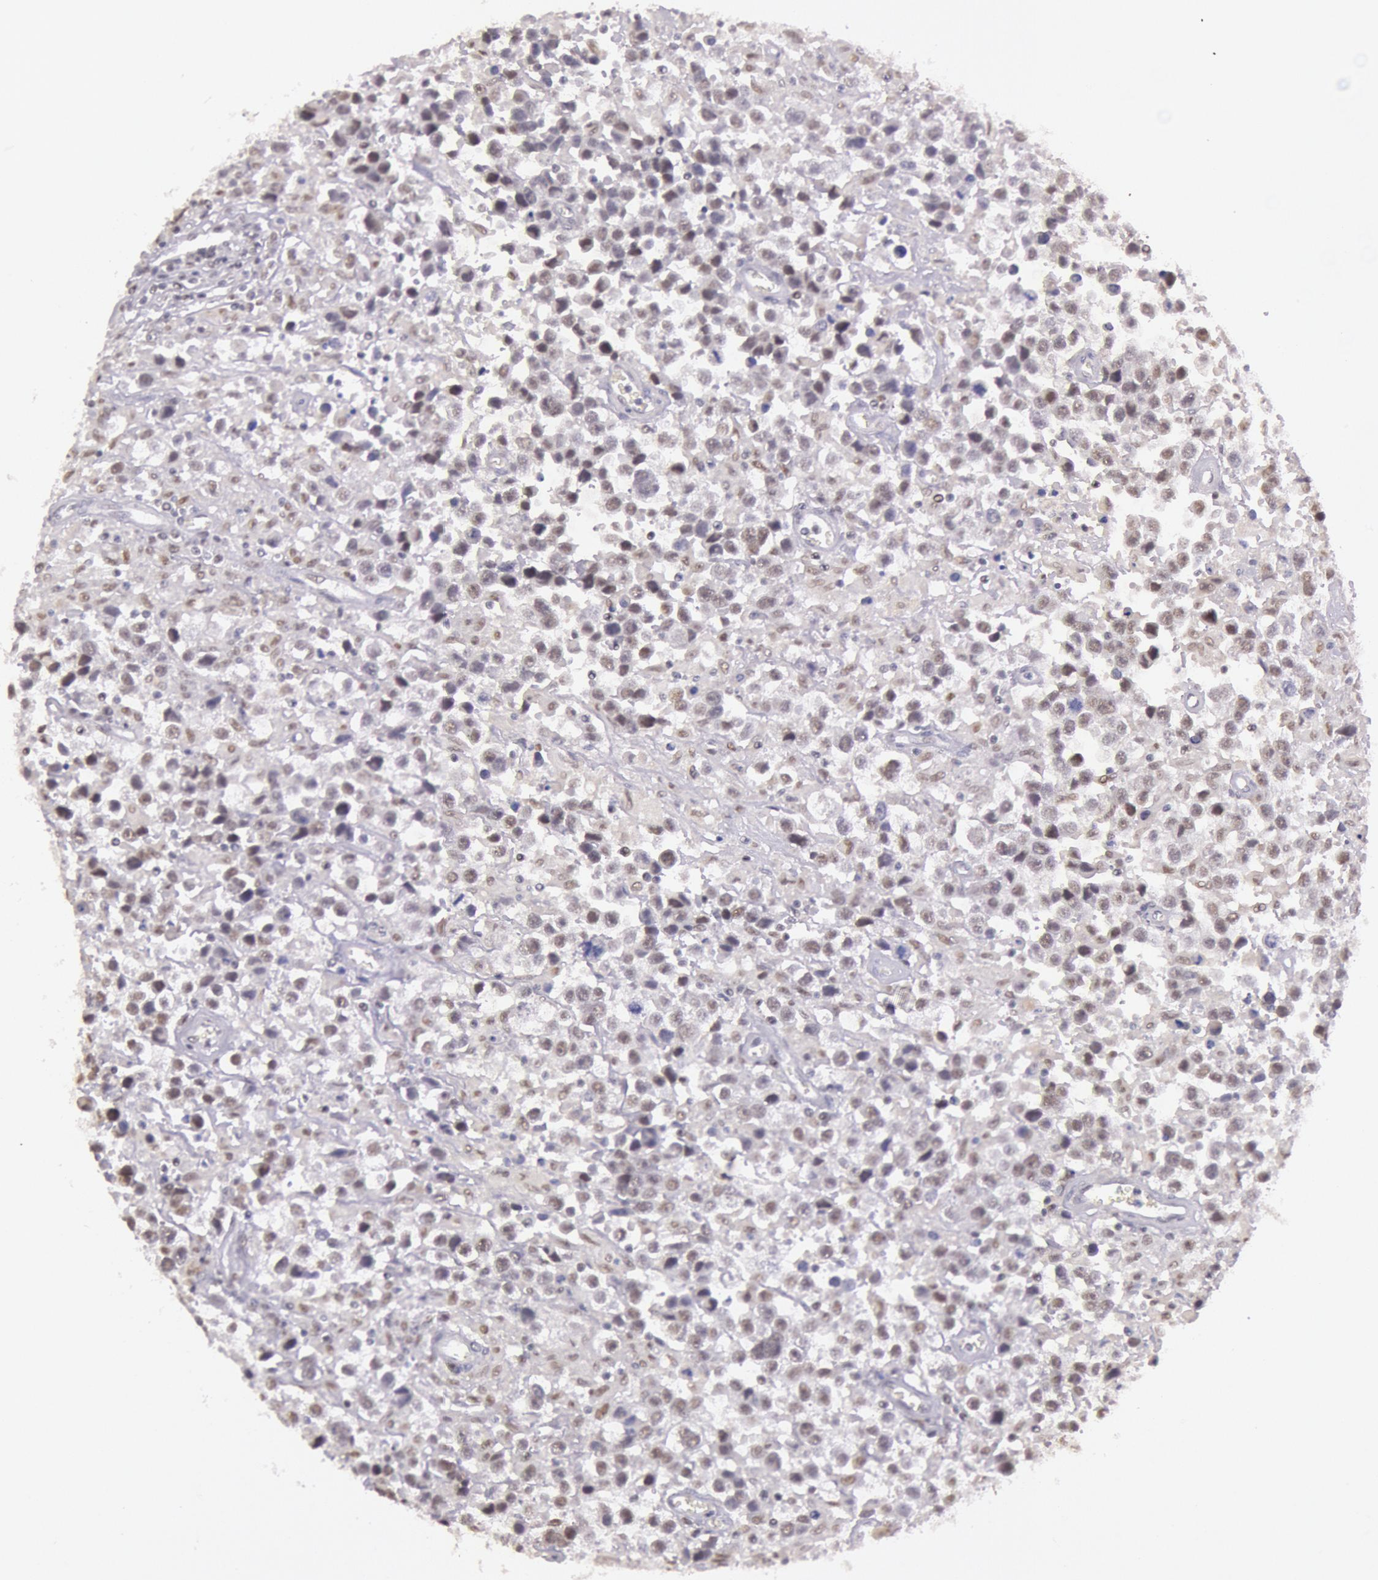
{"staining": {"intensity": "weak", "quantity": "<25%", "location": "nuclear"}, "tissue": "testis cancer", "cell_type": "Tumor cells", "image_type": "cancer", "snomed": [{"axis": "morphology", "description": "Seminoma, NOS"}, {"axis": "topography", "description": "Testis"}], "caption": "High magnification brightfield microscopy of seminoma (testis) stained with DAB (3,3'-diaminobenzidine) (brown) and counterstained with hematoxylin (blue): tumor cells show no significant staining.", "gene": "TASL", "patient": {"sex": "male", "age": 43}}